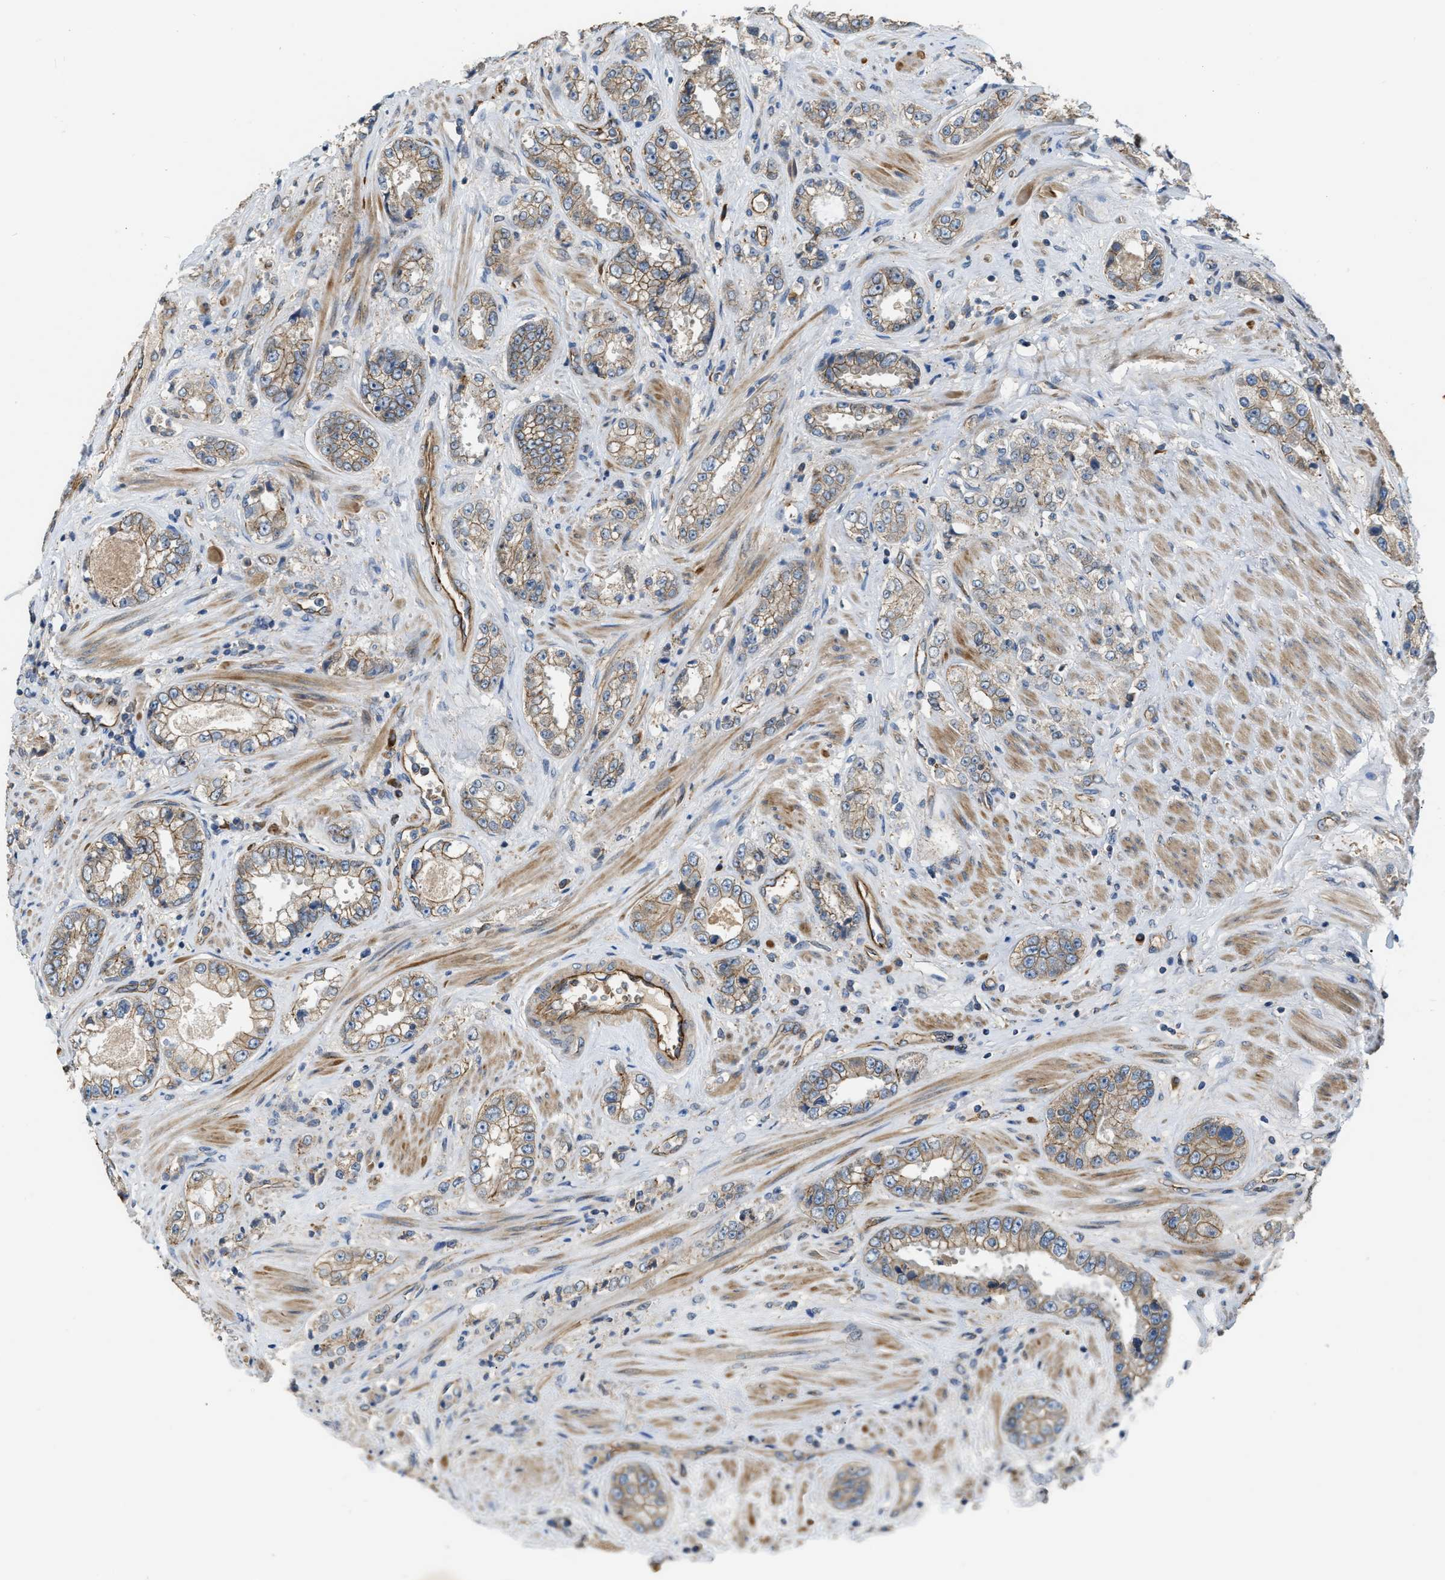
{"staining": {"intensity": "moderate", "quantity": "25%-75%", "location": "cytoplasmic/membranous"}, "tissue": "prostate cancer", "cell_type": "Tumor cells", "image_type": "cancer", "snomed": [{"axis": "morphology", "description": "Adenocarcinoma, High grade"}, {"axis": "topography", "description": "Prostate"}], "caption": "High-magnification brightfield microscopy of prostate high-grade adenocarcinoma stained with DAB (brown) and counterstained with hematoxylin (blue). tumor cells exhibit moderate cytoplasmic/membranous staining is identified in about25%-75% of cells. The protein of interest is stained brown, and the nuclei are stained in blue (DAB IHC with brightfield microscopy, high magnification).", "gene": "ERC1", "patient": {"sex": "male", "age": 61}}